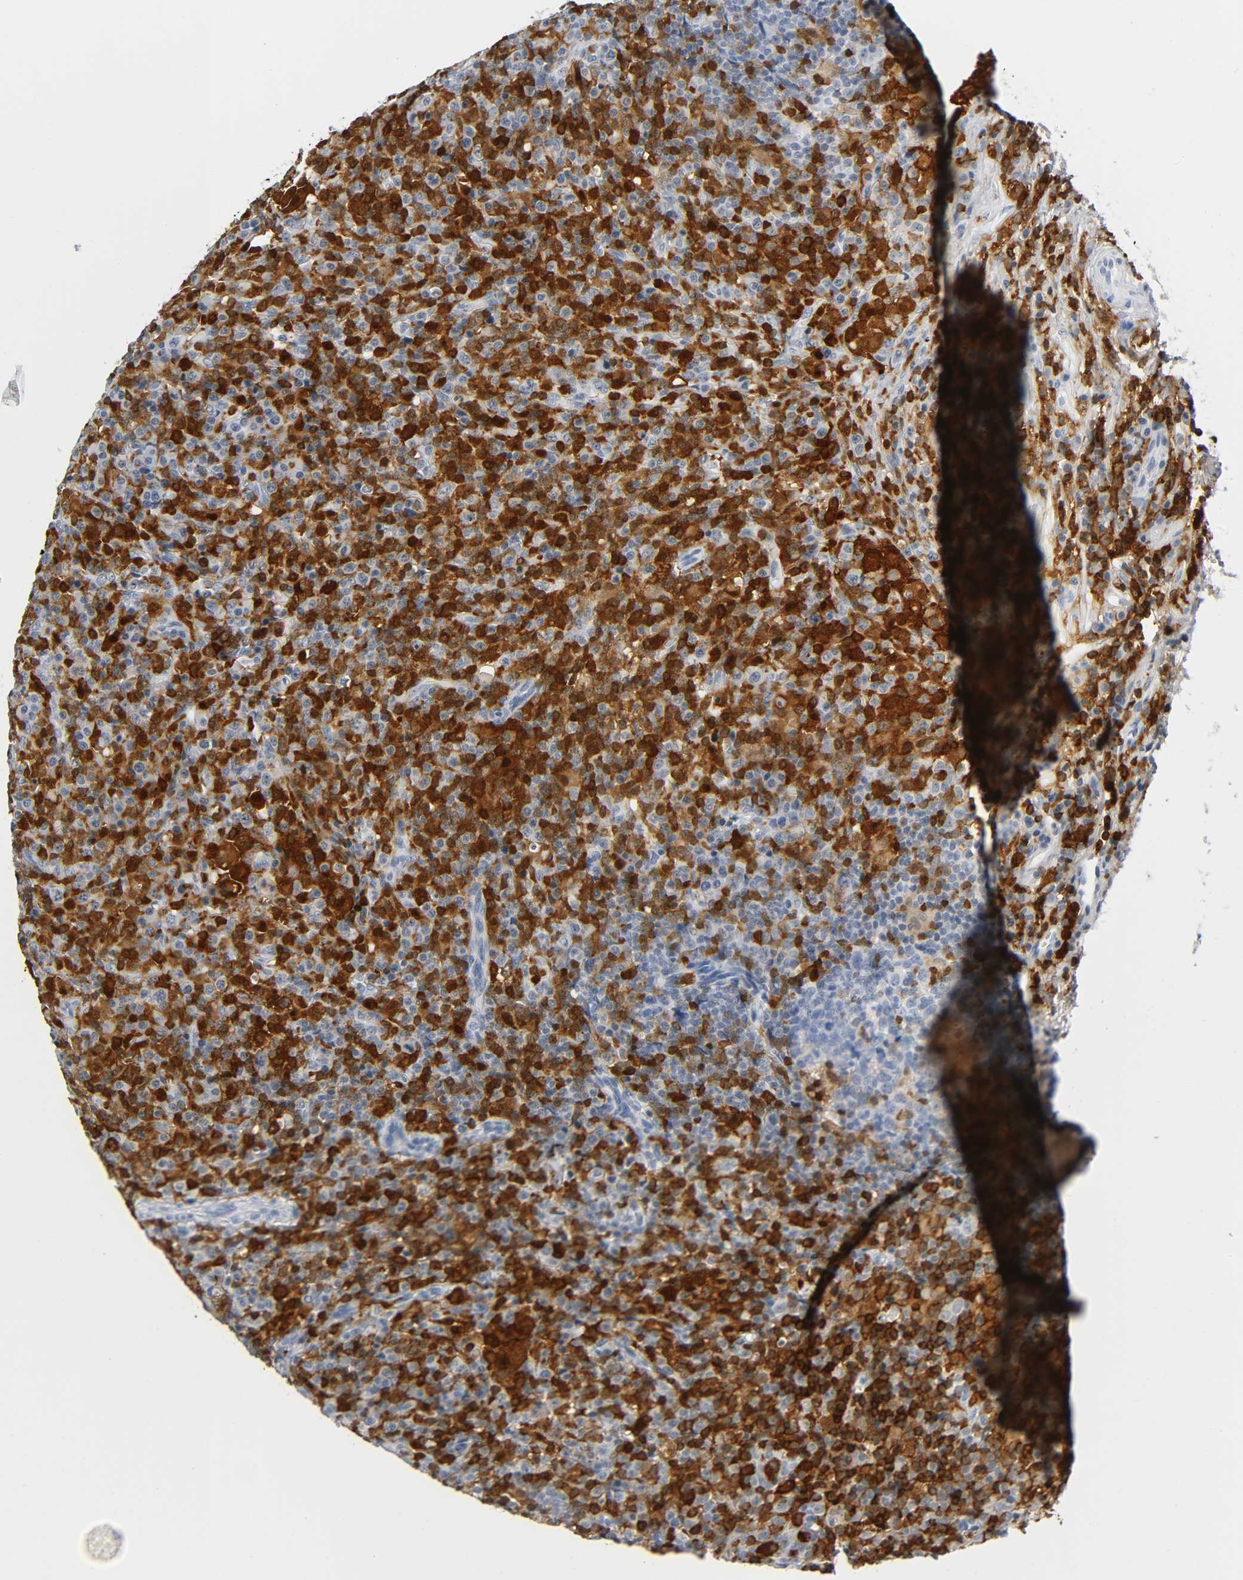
{"staining": {"intensity": "strong", "quantity": "<25%", "location": "cytoplasmic/membranous,nuclear"}, "tissue": "lymphoma", "cell_type": "Tumor cells", "image_type": "cancer", "snomed": [{"axis": "morphology", "description": "Hodgkin's disease, NOS"}, {"axis": "topography", "description": "Lymph node"}], "caption": "Lymphoma stained for a protein reveals strong cytoplasmic/membranous and nuclear positivity in tumor cells. (IHC, brightfield microscopy, high magnification).", "gene": "DOK2", "patient": {"sex": "male", "age": 65}}